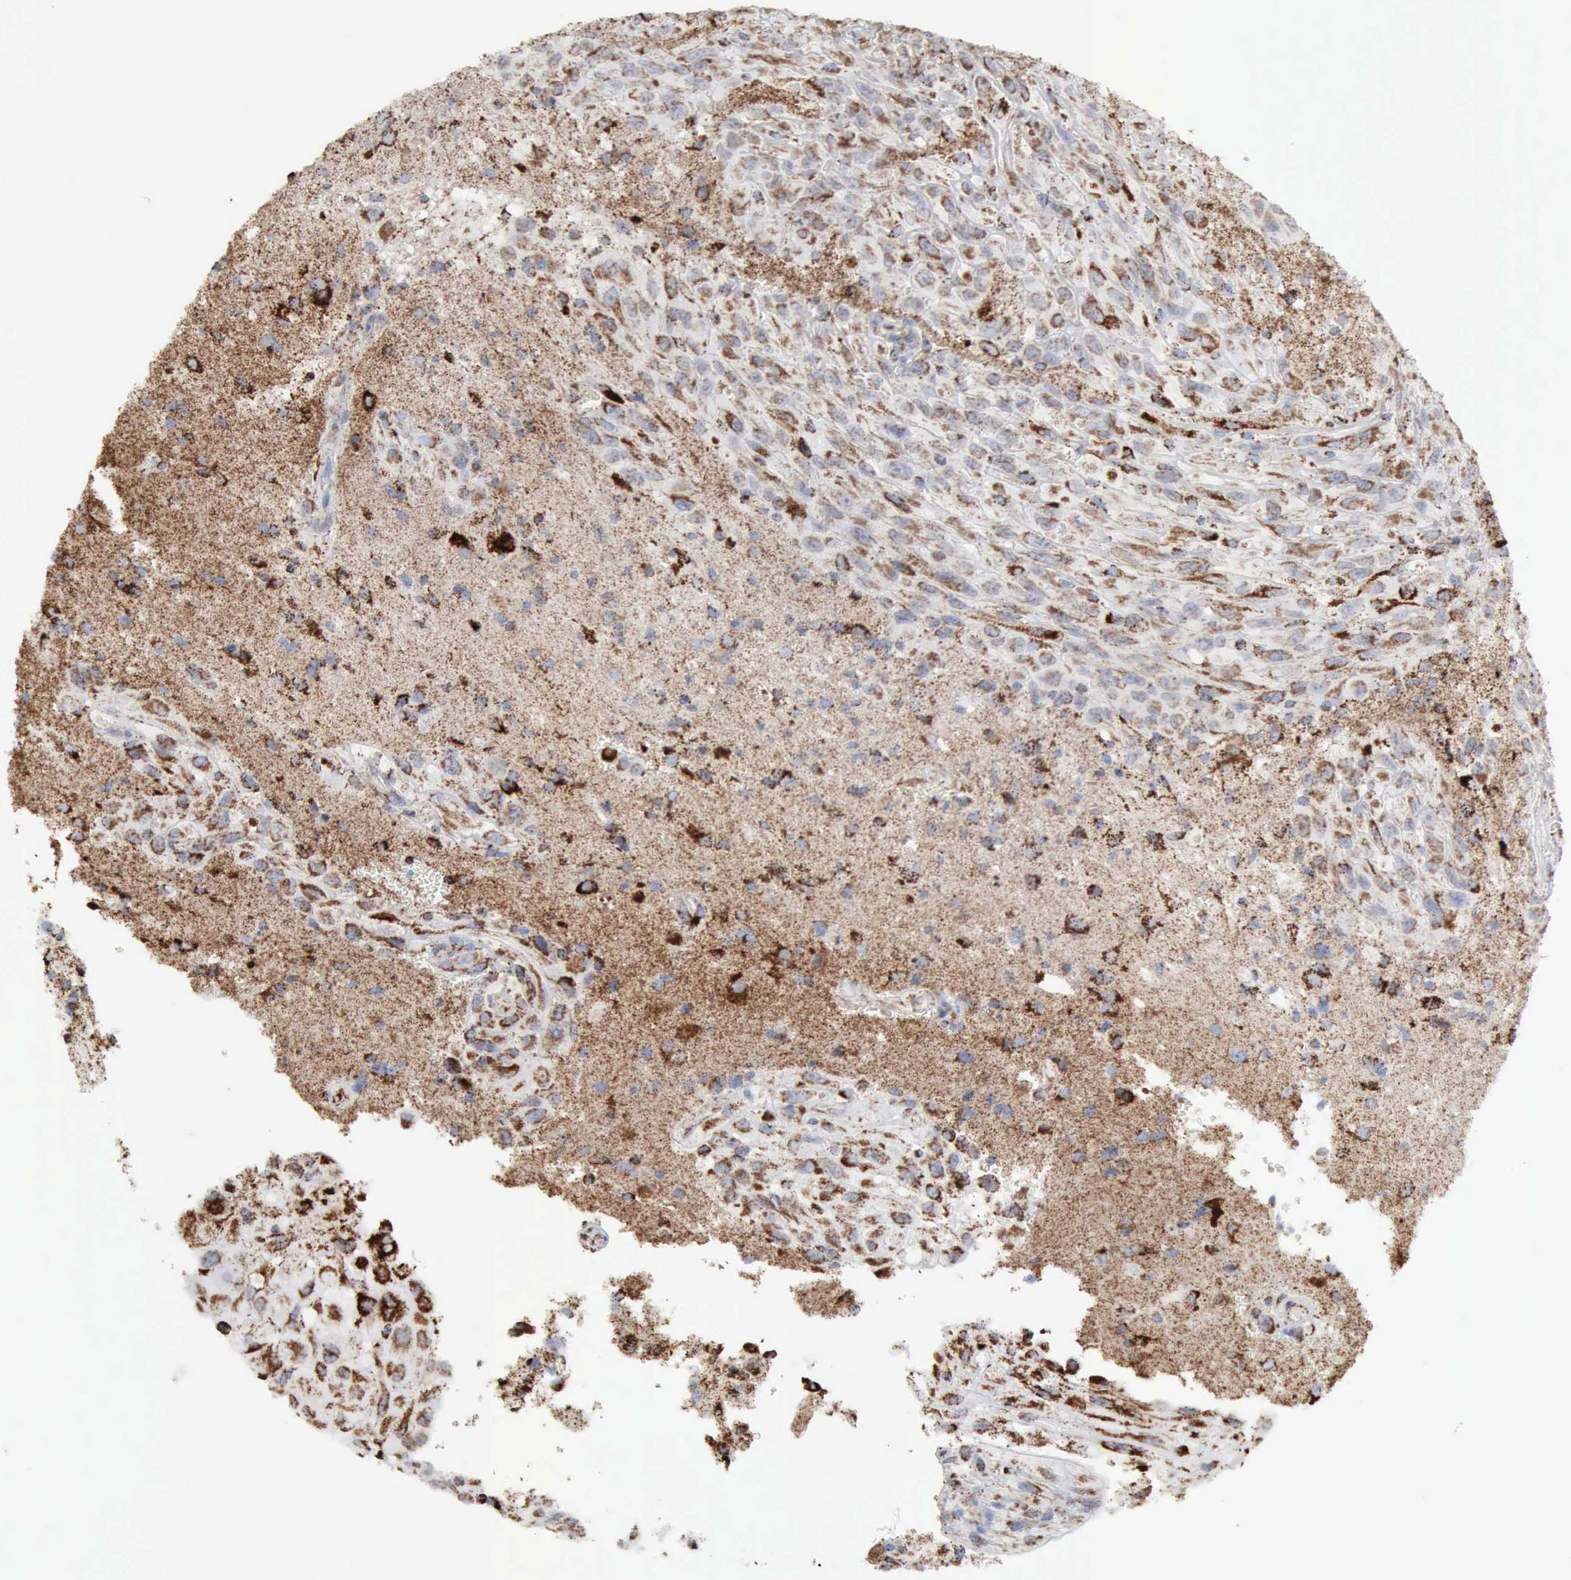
{"staining": {"intensity": "moderate", "quantity": ">75%", "location": "cytoplasmic/membranous"}, "tissue": "glioma", "cell_type": "Tumor cells", "image_type": "cancer", "snomed": [{"axis": "morphology", "description": "Glioma, malignant, High grade"}, {"axis": "topography", "description": "Brain"}], "caption": "Glioma tissue displays moderate cytoplasmic/membranous expression in about >75% of tumor cells", "gene": "ACO2", "patient": {"sex": "male", "age": 48}}